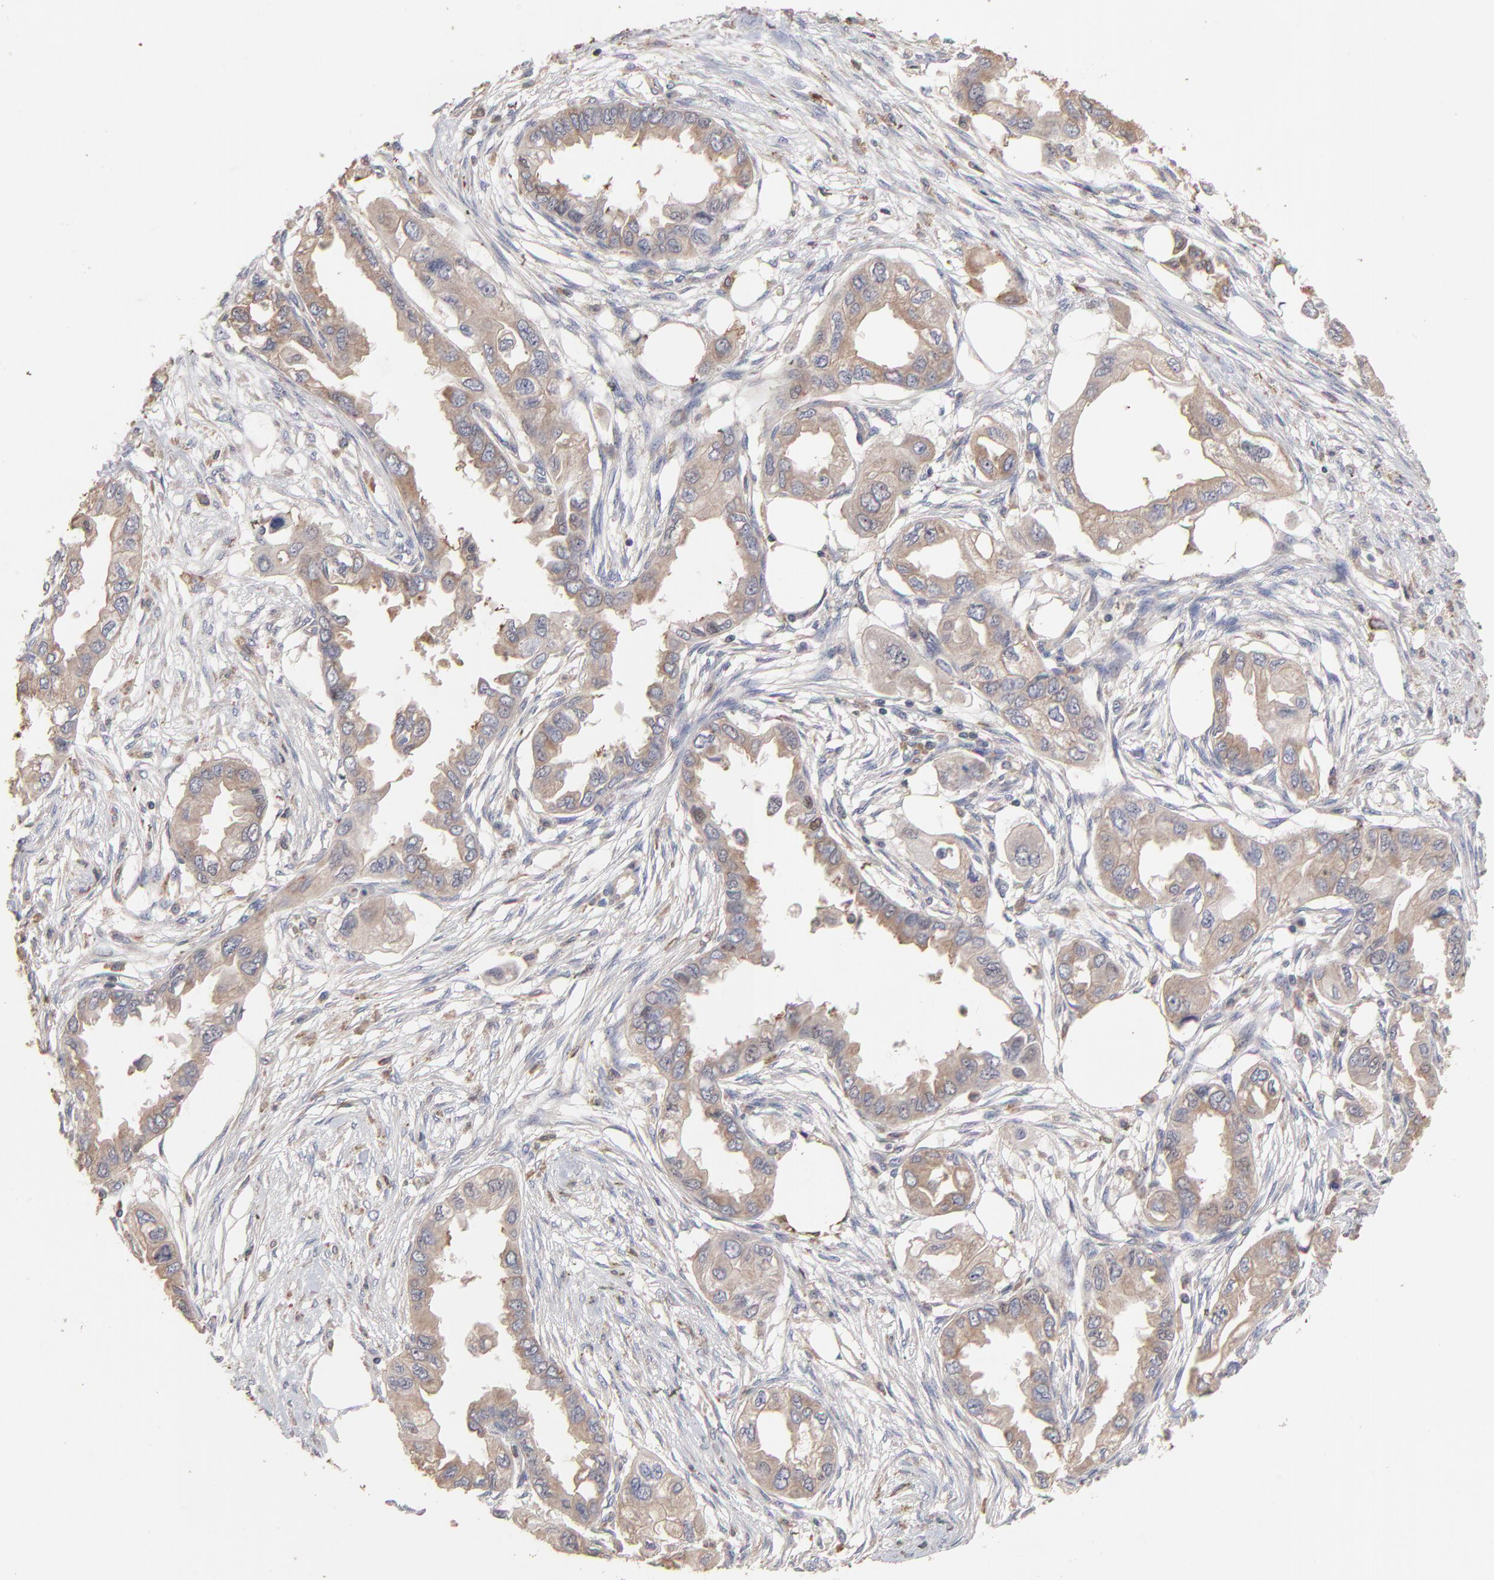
{"staining": {"intensity": "moderate", "quantity": ">75%", "location": "cytoplasmic/membranous"}, "tissue": "endometrial cancer", "cell_type": "Tumor cells", "image_type": "cancer", "snomed": [{"axis": "morphology", "description": "Adenocarcinoma, NOS"}, {"axis": "topography", "description": "Endometrium"}], "caption": "Immunohistochemical staining of adenocarcinoma (endometrial) exhibits medium levels of moderate cytoplasmic/membranous protein expression in about >75% of tumor cells.", "gene": "TANGO2", "patient": {"sex": "female", "age": 67}}